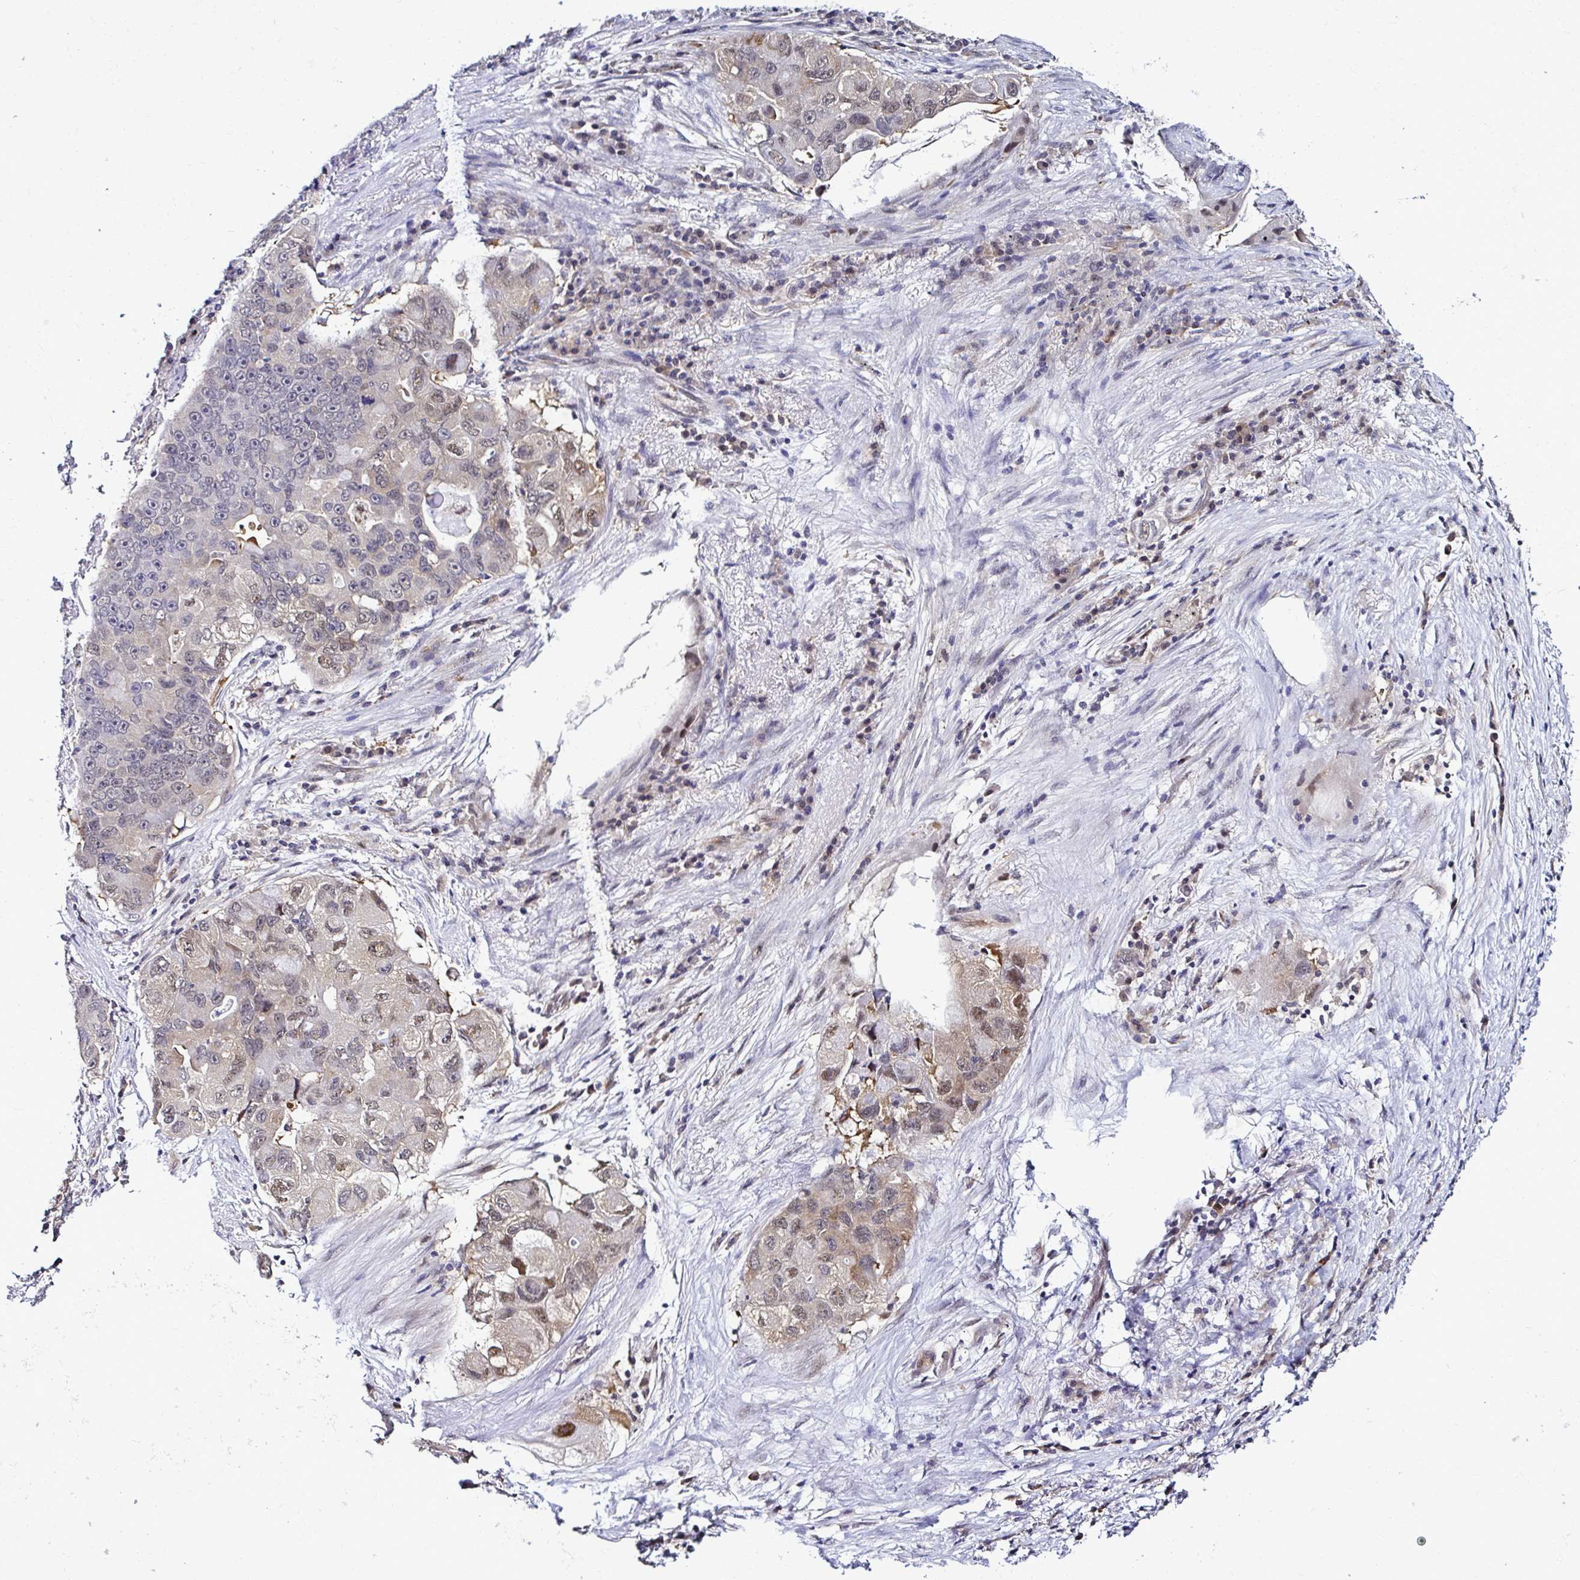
{"staining": {"intensity": "moderate", "quantity": "<25%", "location": "nuclear"}, "tissue": "lung cancer", "cell_type": "Tumor cells", "image_type": "cancer", "snomed": [{"axis": "morphology", "description": "Adenocarcinoma, NOS"}, {"axis": "morphology", "description": "Adenocarcinoma, metastatic, NOS"}, {"axis": "topography", "description": "Lymph node"}, {"axis": "topography", "description": "Lung"}], "caption": "Moderate nuclear expression for a protein is identified in about <25% of tumor cells of lung cancer (metastatic adenocarcinoma) using IHC.", "gene": "PSMD3", "patient": {"sex": "female", "age": 54}}